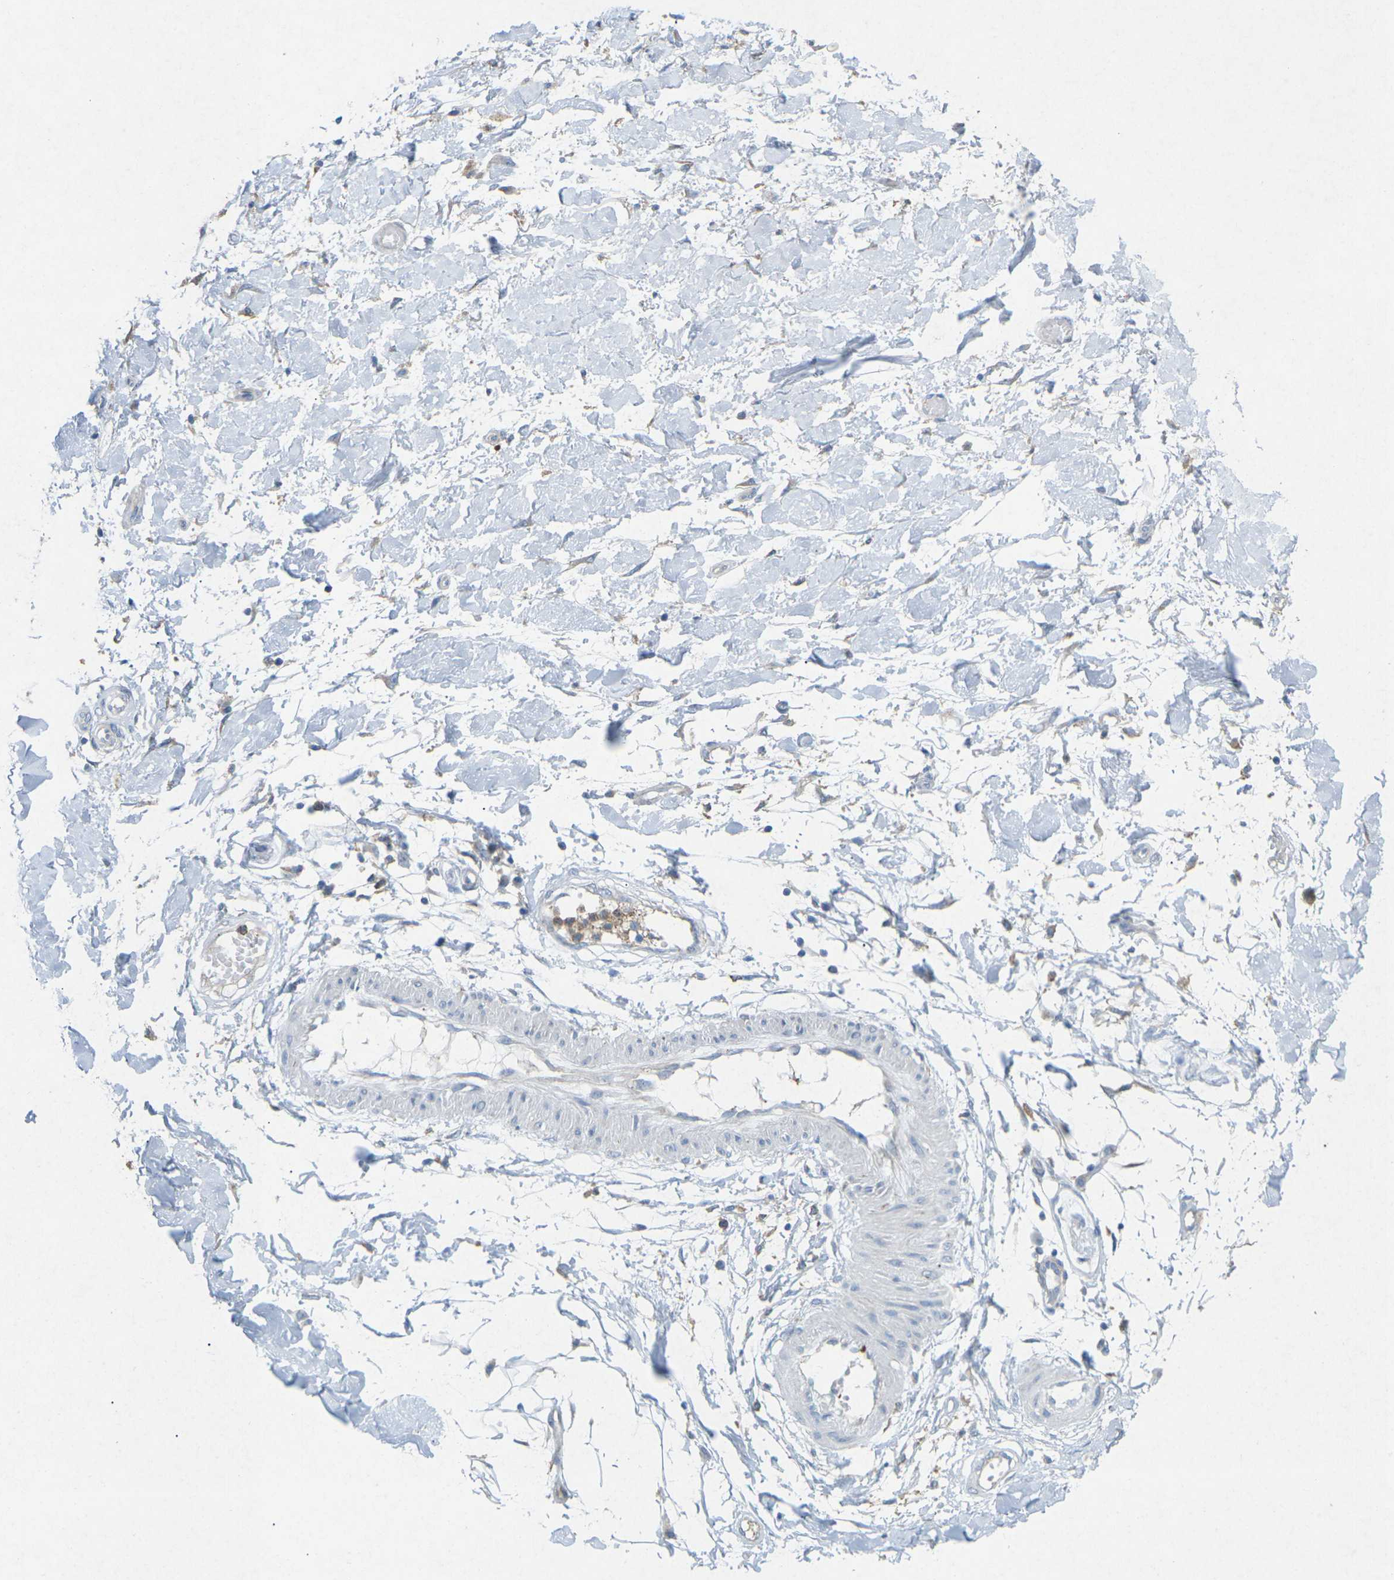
{"staining": {"intensity": "negative", "quantity": "none", "location": "none"}, "tissue": "adipose tissue", "cell_type": "Adipocytes", "image_type": "normal", "snomed": [{"axis": "morphology", "description": "Normal tissue, NOS"}, {"axis": "morphology", "description": "Squamous cell carcinoma, NOS"}, {"axis": "topography", "description": "Skin"}, {"axis": "topography", "description": "Peripheral nerve tissue"}], "caption": "Normal adipose tissue was stained to show a protein in brown. There is no significant positivity in adipocytes. (Stains: DAB (3,3'-diaminobenzidine) immunohistochemistry with hematoxylin counter stain, Microscopy: brightfield microscopy at high magnification).", "gene": "STK11", "patient": {"sex": "male", "age": 83}}